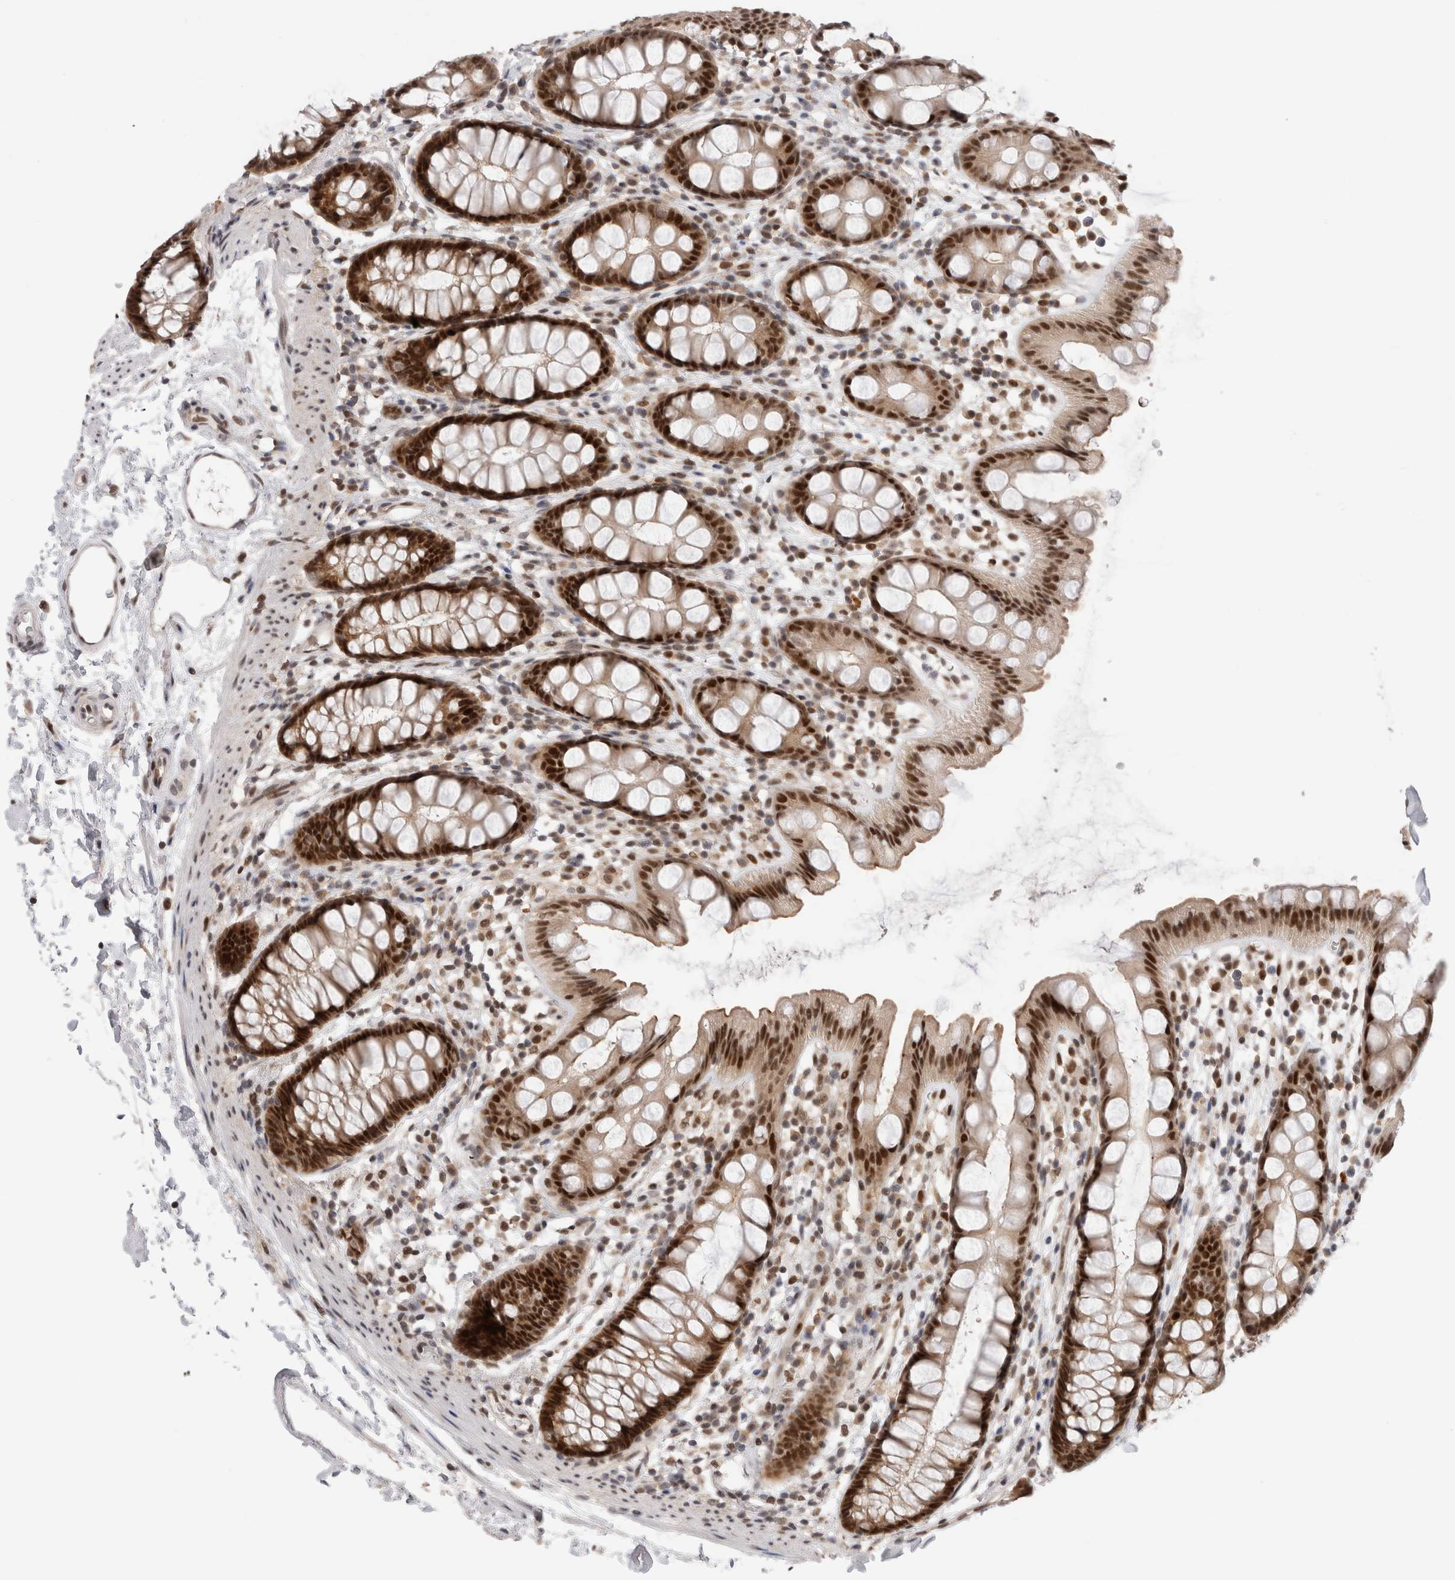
{"staining": {"intensity": "strong", "quantity": ">75%", "location": "nuclear"}, "tissue": "rectum", "cell_type": "Glandular cells", "image_type": "normal", "snomed": [{"axis": "morphology", "description": "Normal tissue, NOS"}, {"axis": "topography", "description": "Rectum"}], "caption": "Immunohistochemical staining of normal rectum shows high levels of strong nuclear expression in about >75% of glandular cells.", "gene": "ZNF521", "patient": {"sex": "female", "age": 65}}